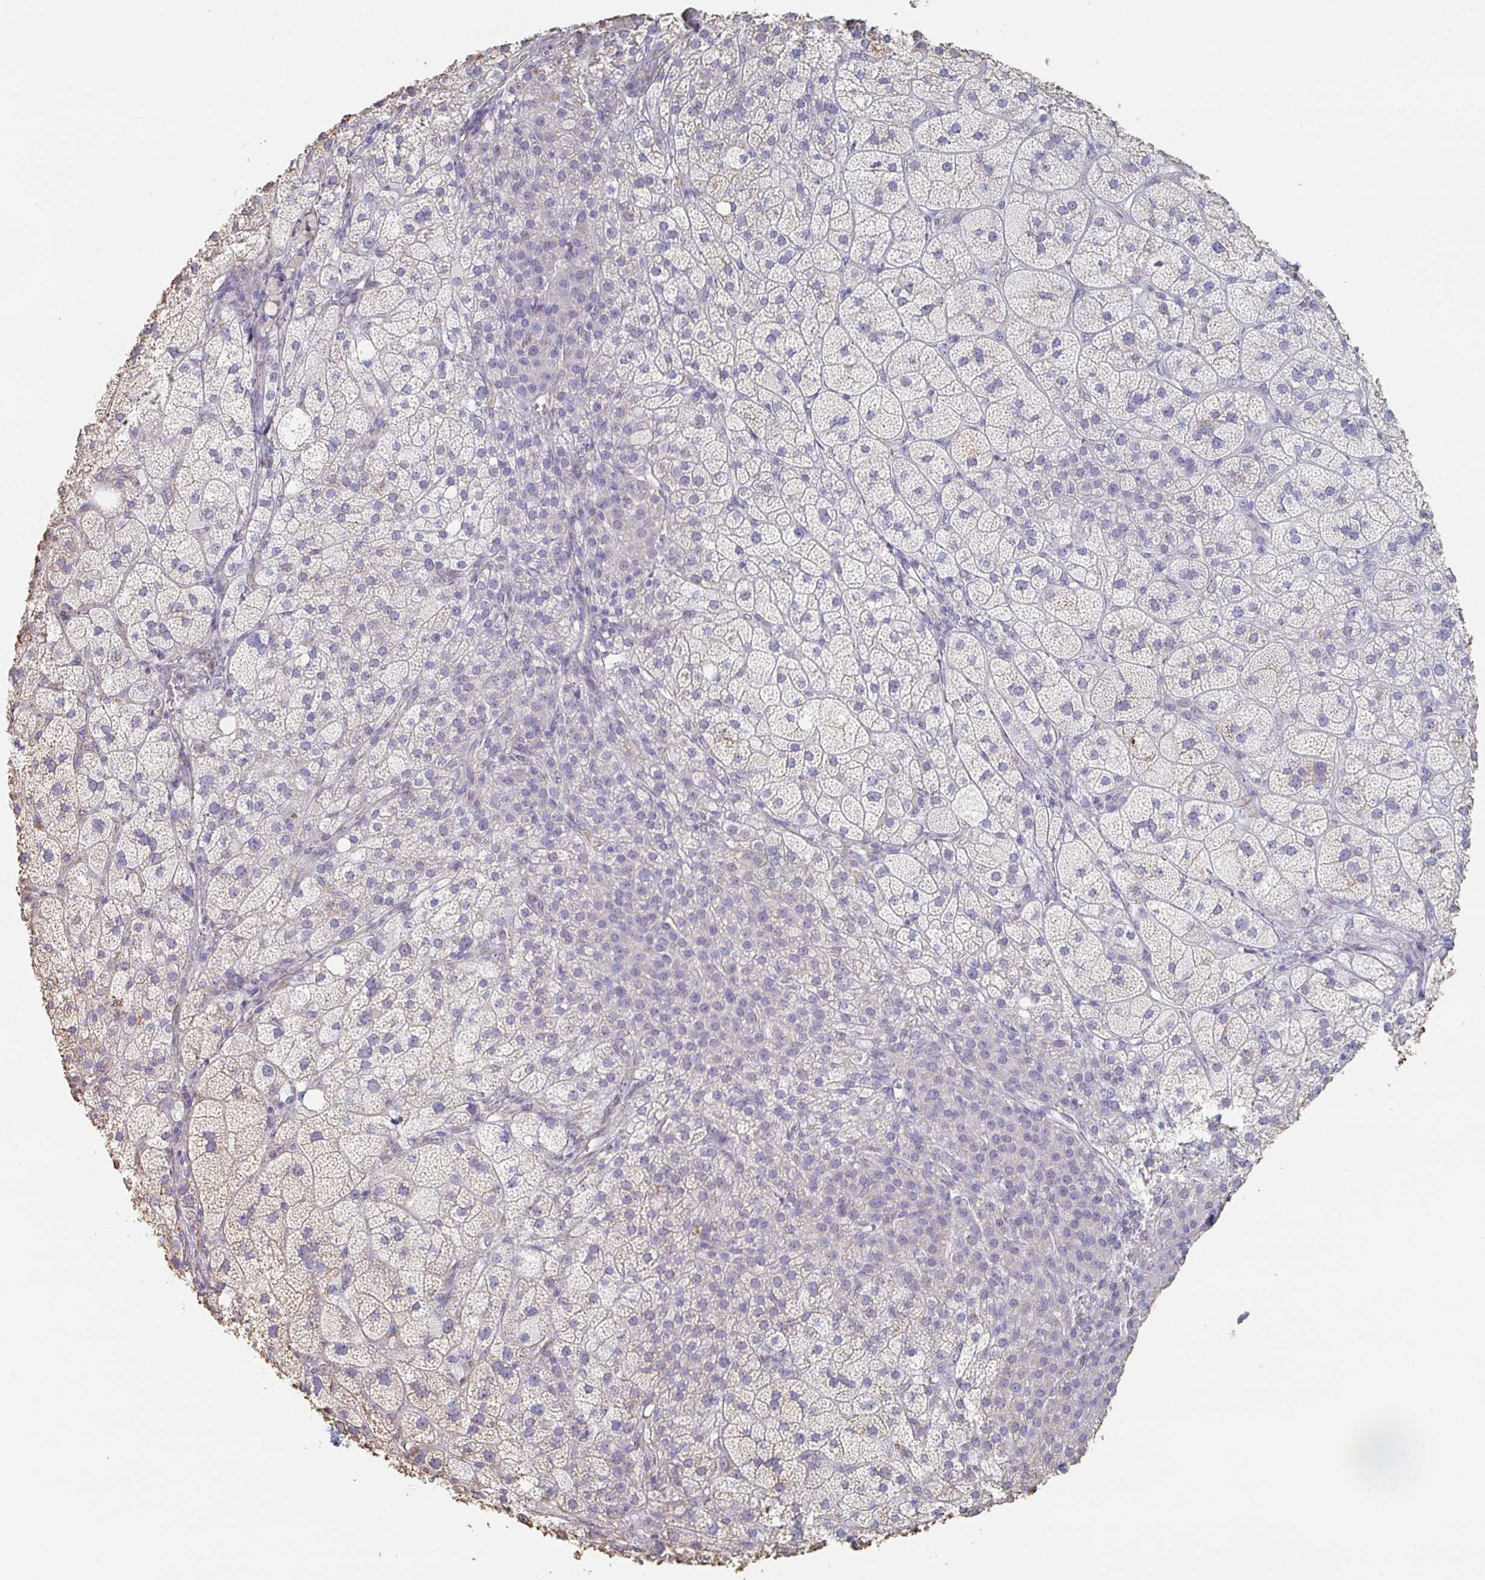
{"staining": {"intensity": "weak", "quantity": "<25%", "location": "cytoplasmic/membranous"}, "tissue": "adrenal gland", "cell_type": "Glandular cells", "image_type": "normal", "snomed": [{"axis": "morphology", "description": "Normal tissue, NOS"}, {"axis": "topography", "description": "Adrenal gland"}], "caption": "The micrograph demonstrates no significant staining in glandular cells of adrenal gland. (DAB immunohistochemistry (IHC) visualized using brightfield microscopy, high magnification).", "gene": "RAB5IF", "patient": {"sex": "female", "age": 60}}